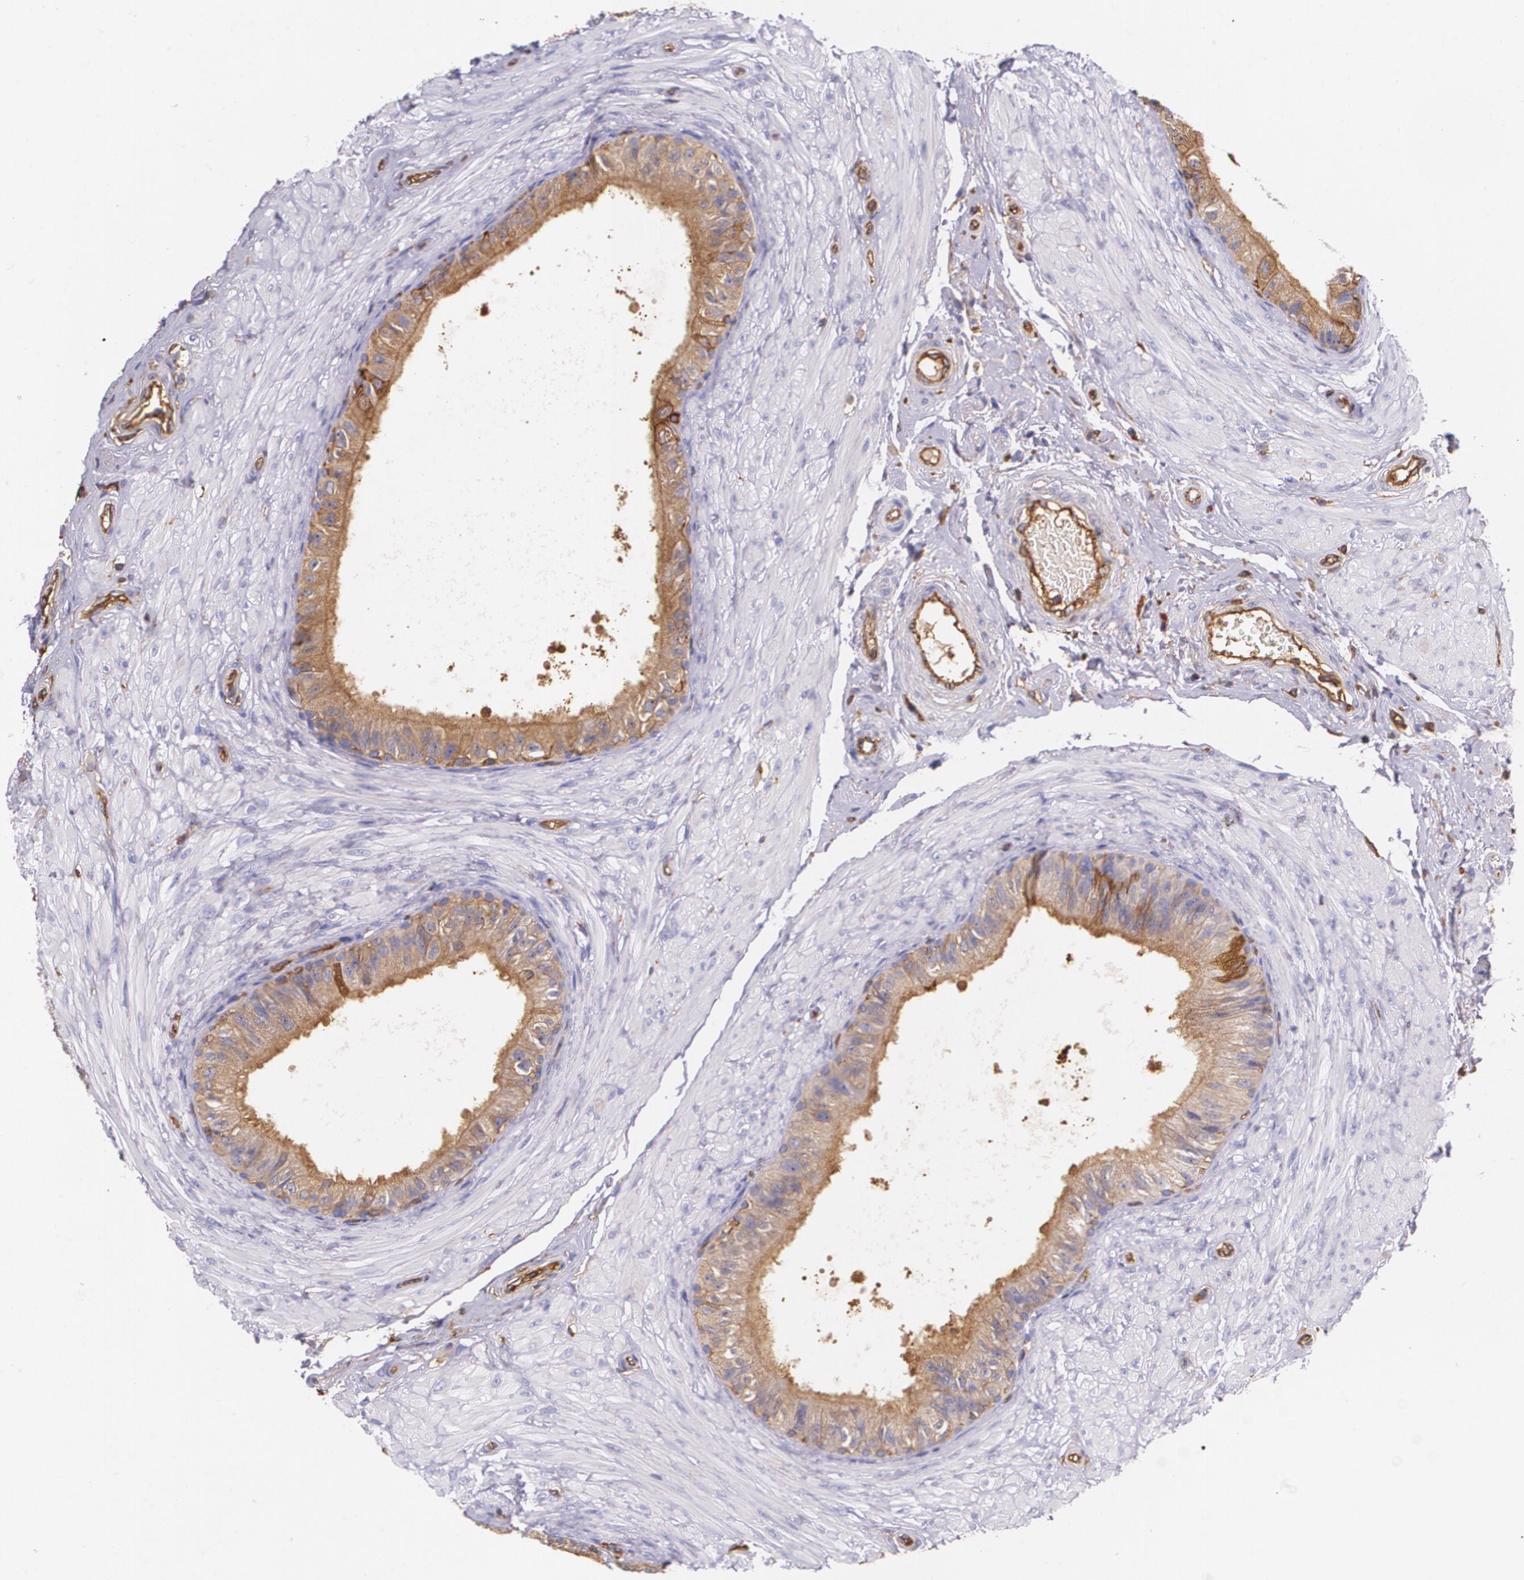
{"staining": {"intensity": "moderate", "quantity": ">75%", "location": "cytoplasmic/membranous"}, "tissue": "epididymis", "cell_type": "Glandular cells", "image_type": "normal", "snomed": [{"axis": "morphology", "description": "Normal tissue, NOS"}, {"axis": "topography", "description": "Epididymis"}], "caption": "Protein positivity by IHC shows moderate cytoplasmic/membranous positivity in about >75% of glandular cells in normal epididymis.", "gene": "B2M", "patient": {"sex": "male", "age": 68}}